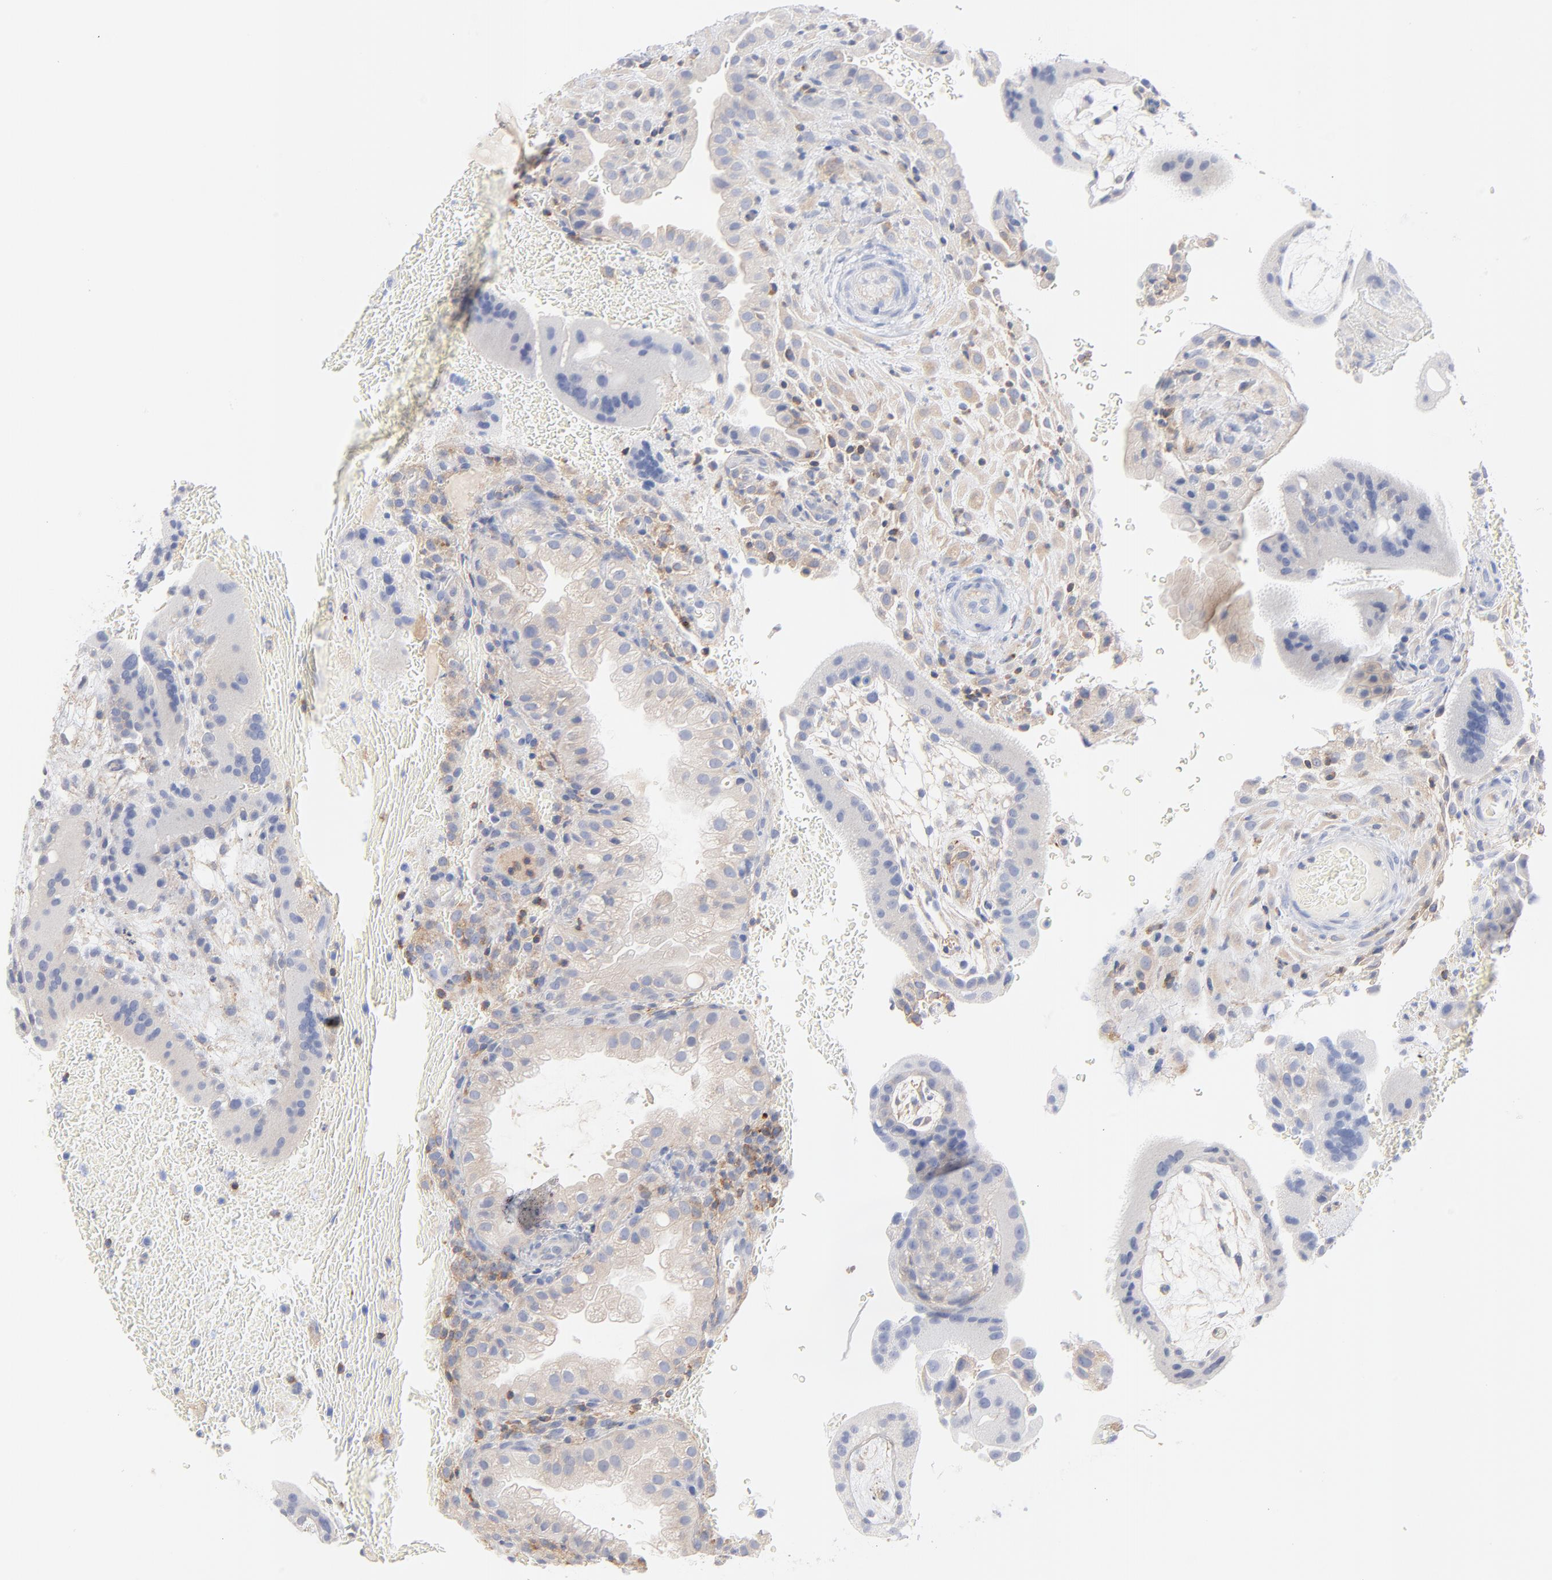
{"staining": {"intensity": "weak", "quantity": ">75%", "location": "cytoplasmic/membranous"}, "tissue": "placenta", "cell_type": "Decidual cells", "image_type": "normal", "snomed": [{"axis": "morphology", "description": "Normal tissue, NOS"}, {"axis": "topography", "description": "Placenta"}], "caption": "IHC image of unremarkable human placenta stained for a protein (brown), which shows low levels of weak cytoplasmic/membranous positivity in about >75% of decidual cells.", "gene": "SEPTIN11", "patient": {"sex": "female", "age": 19}}